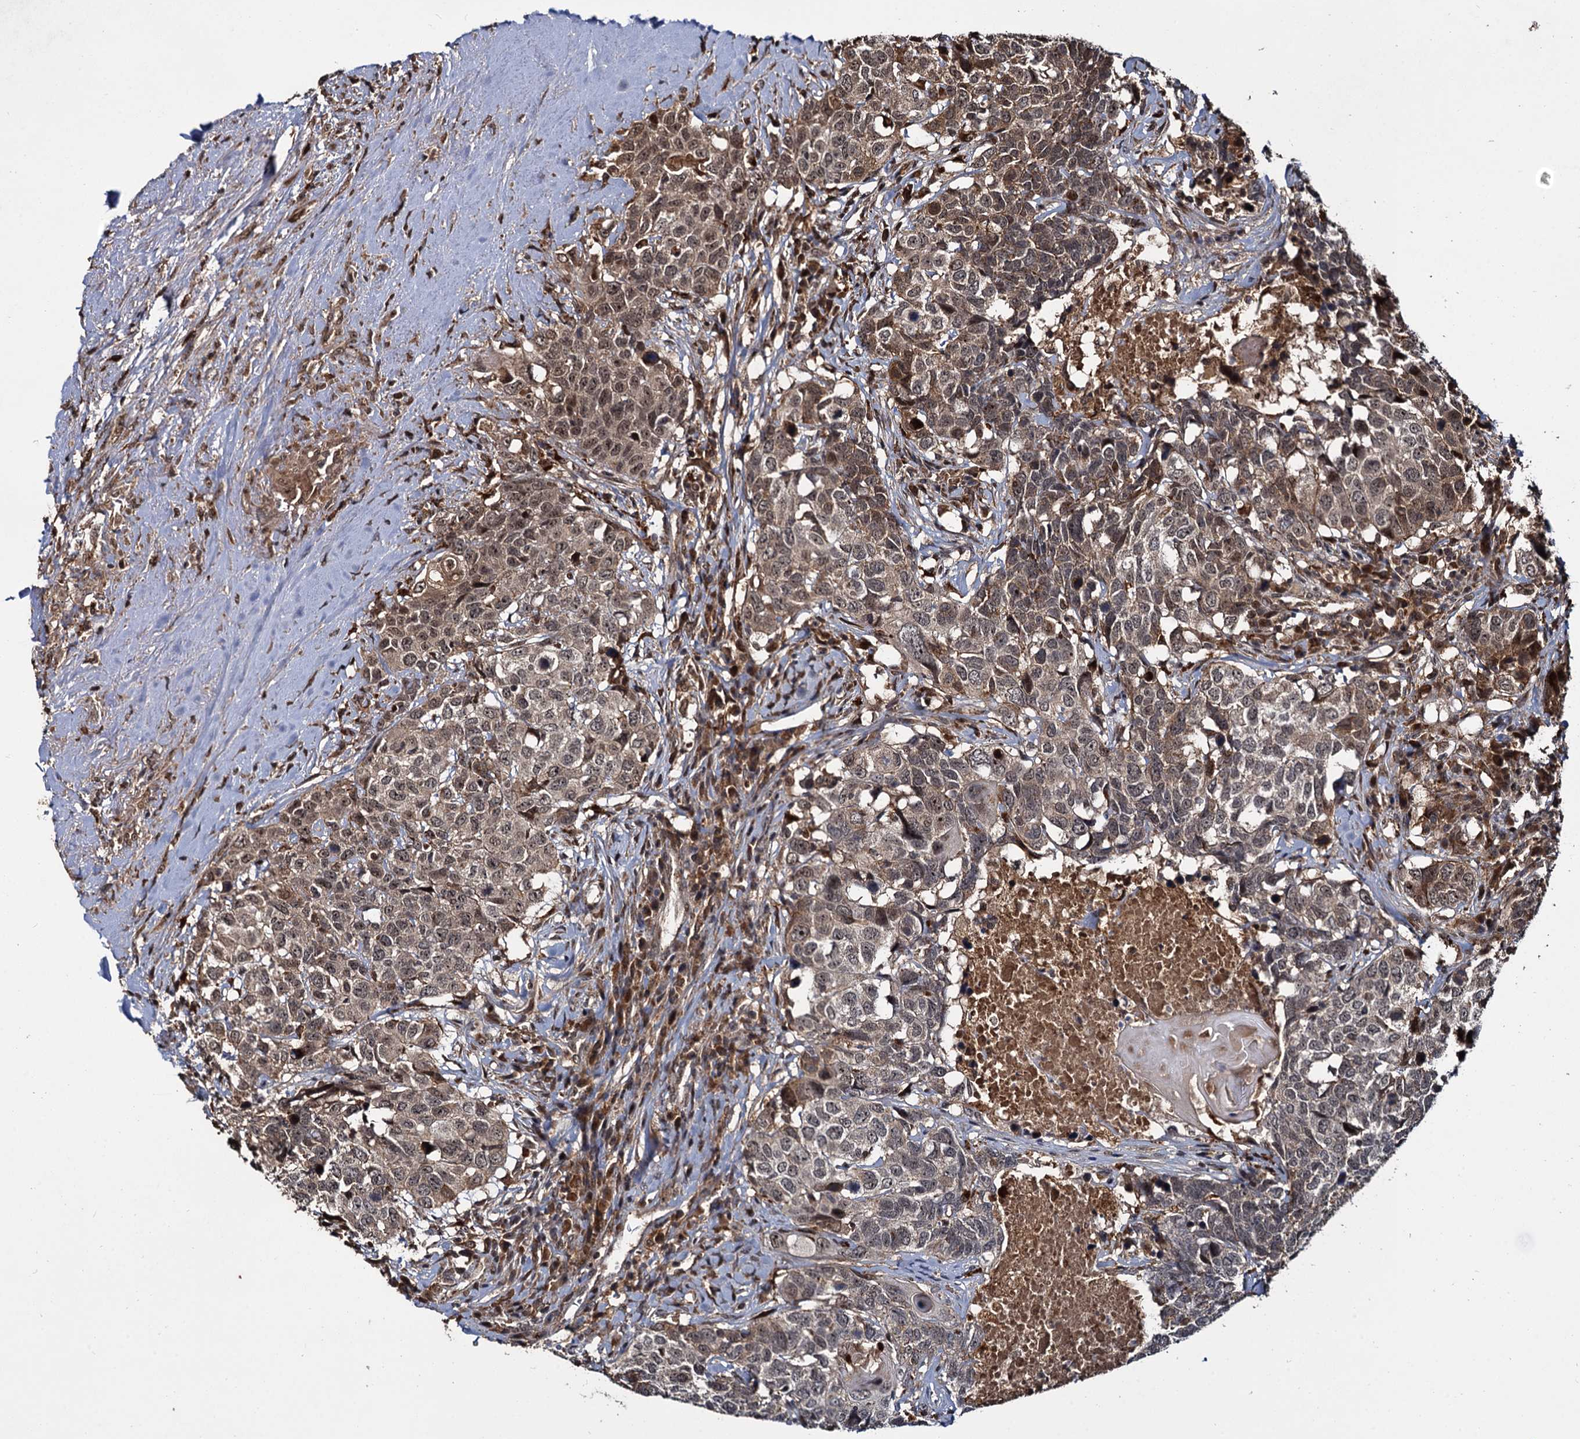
{"staining": {"intensity": "weak", "quantity": ">75%", "location": "cytoplasmic/membranous,nuclear"}, "tissue": "head and neck cancer", "cell_type": "Tumor cells", "image_type": "cancer", "snomed": [{"axis": "morphology", "description": "Squamous cell carcinoma, NOS"}, {"axis": "topography", "description": "Head-Neck"}], "caption": "There is low levels of weak cytoplasmic/membranous and nuclear staining in tumor cells of squamous cell carcinoma (head and neck), as demonstrated by immunohistochemical staining (brown color).", "gene": "CEP192", "patient": {"sex": "male", "age": 66}}